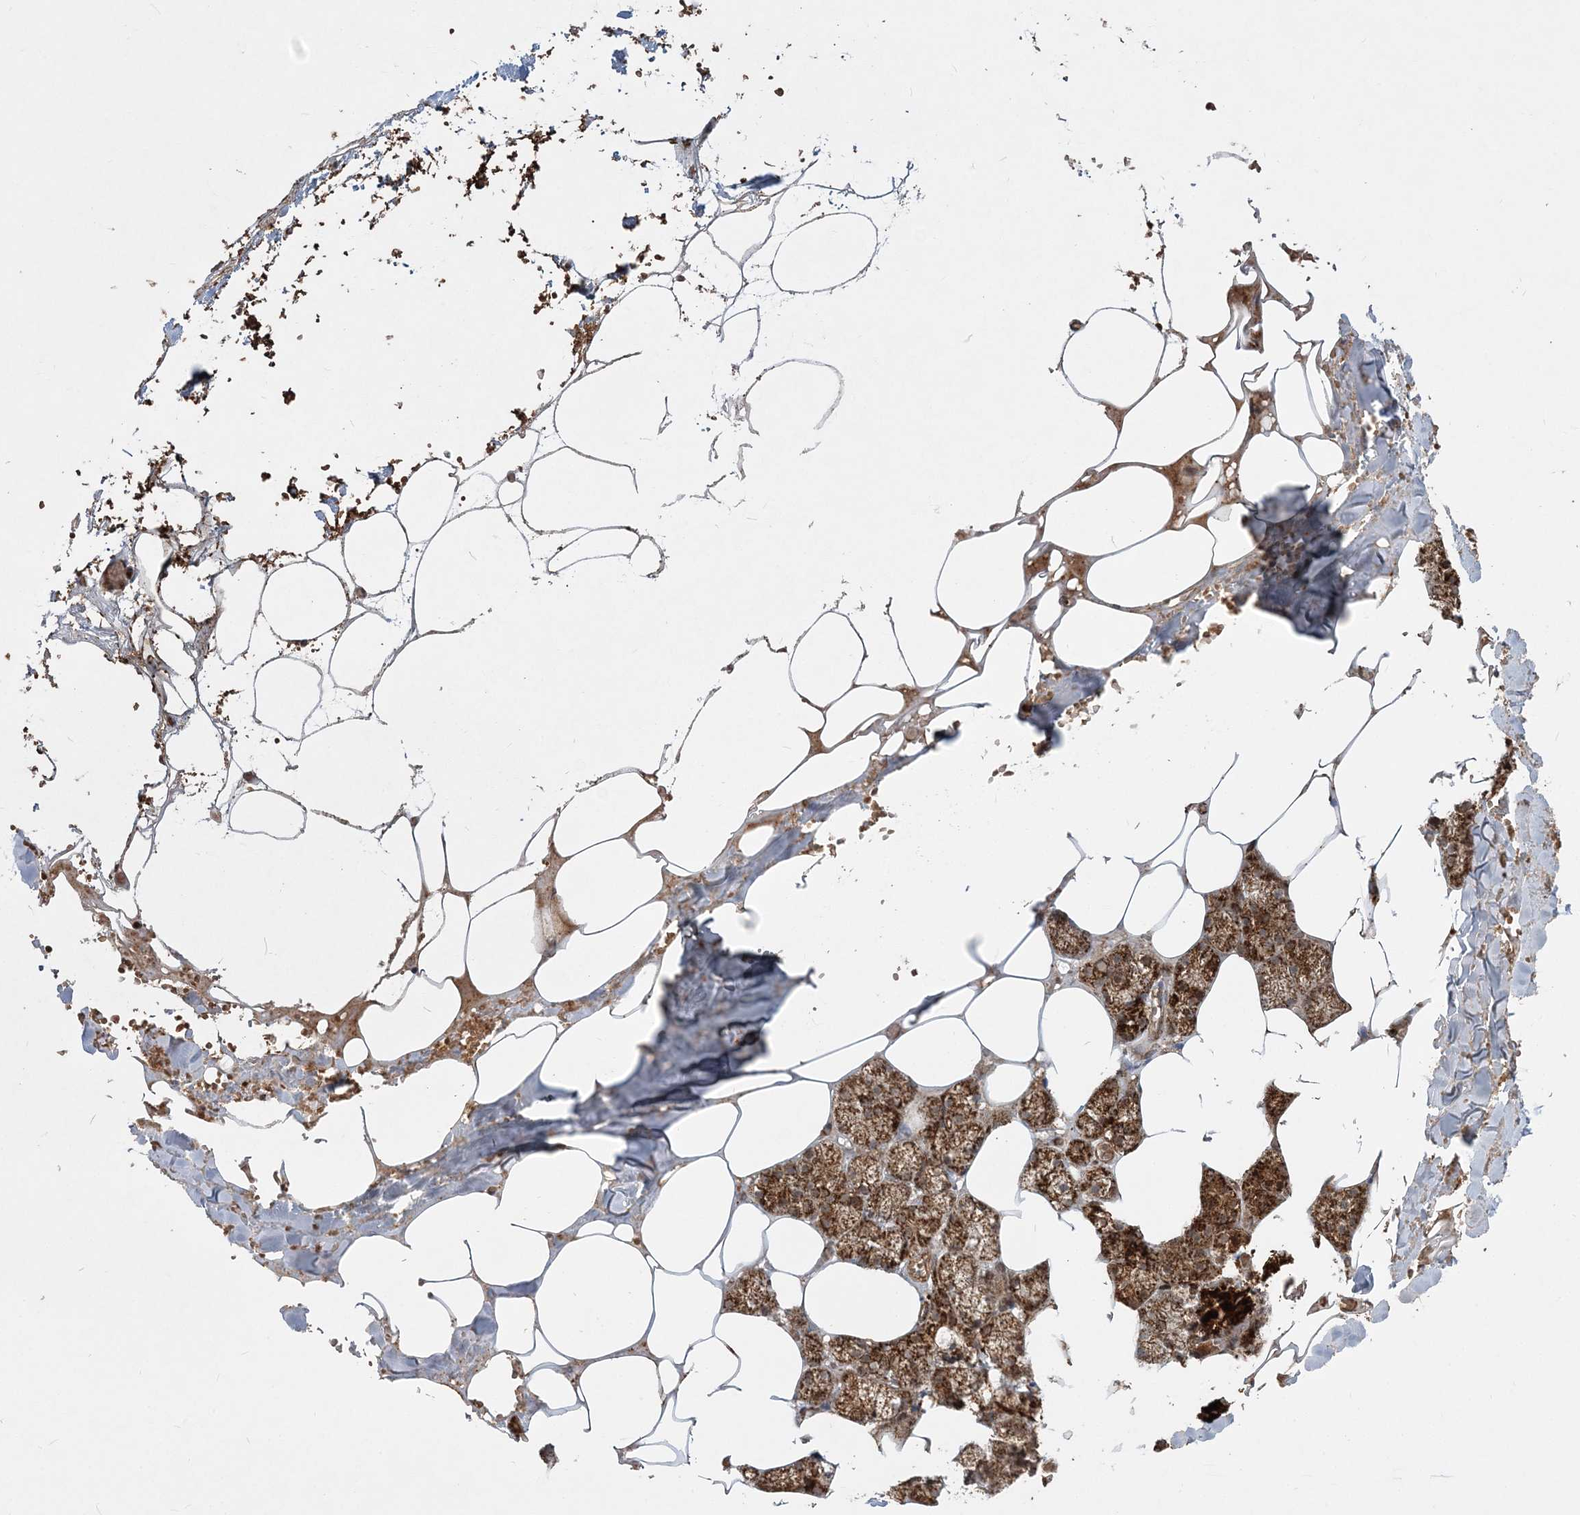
{"staining": {"intensity": "strong", "quantity": ">75%", "location": "cytoplasmic/membranous"}, "tissue": "salivary gland", "cell_type": "Glandular cells", "image_type": "normal", "snomed": [{"axis": "morphology", "description": "Normal tissue, NOS"}, {"axis": "topography", "description": "Salivary gland"}], "caption": "Salivary gland stained with a brown dye displays strong cytoplasmic/membranous positive staining in approximately >75% of glandular cells.", "gene": "LRPPRC", "patient": {"sex": "male", "age": 62}}